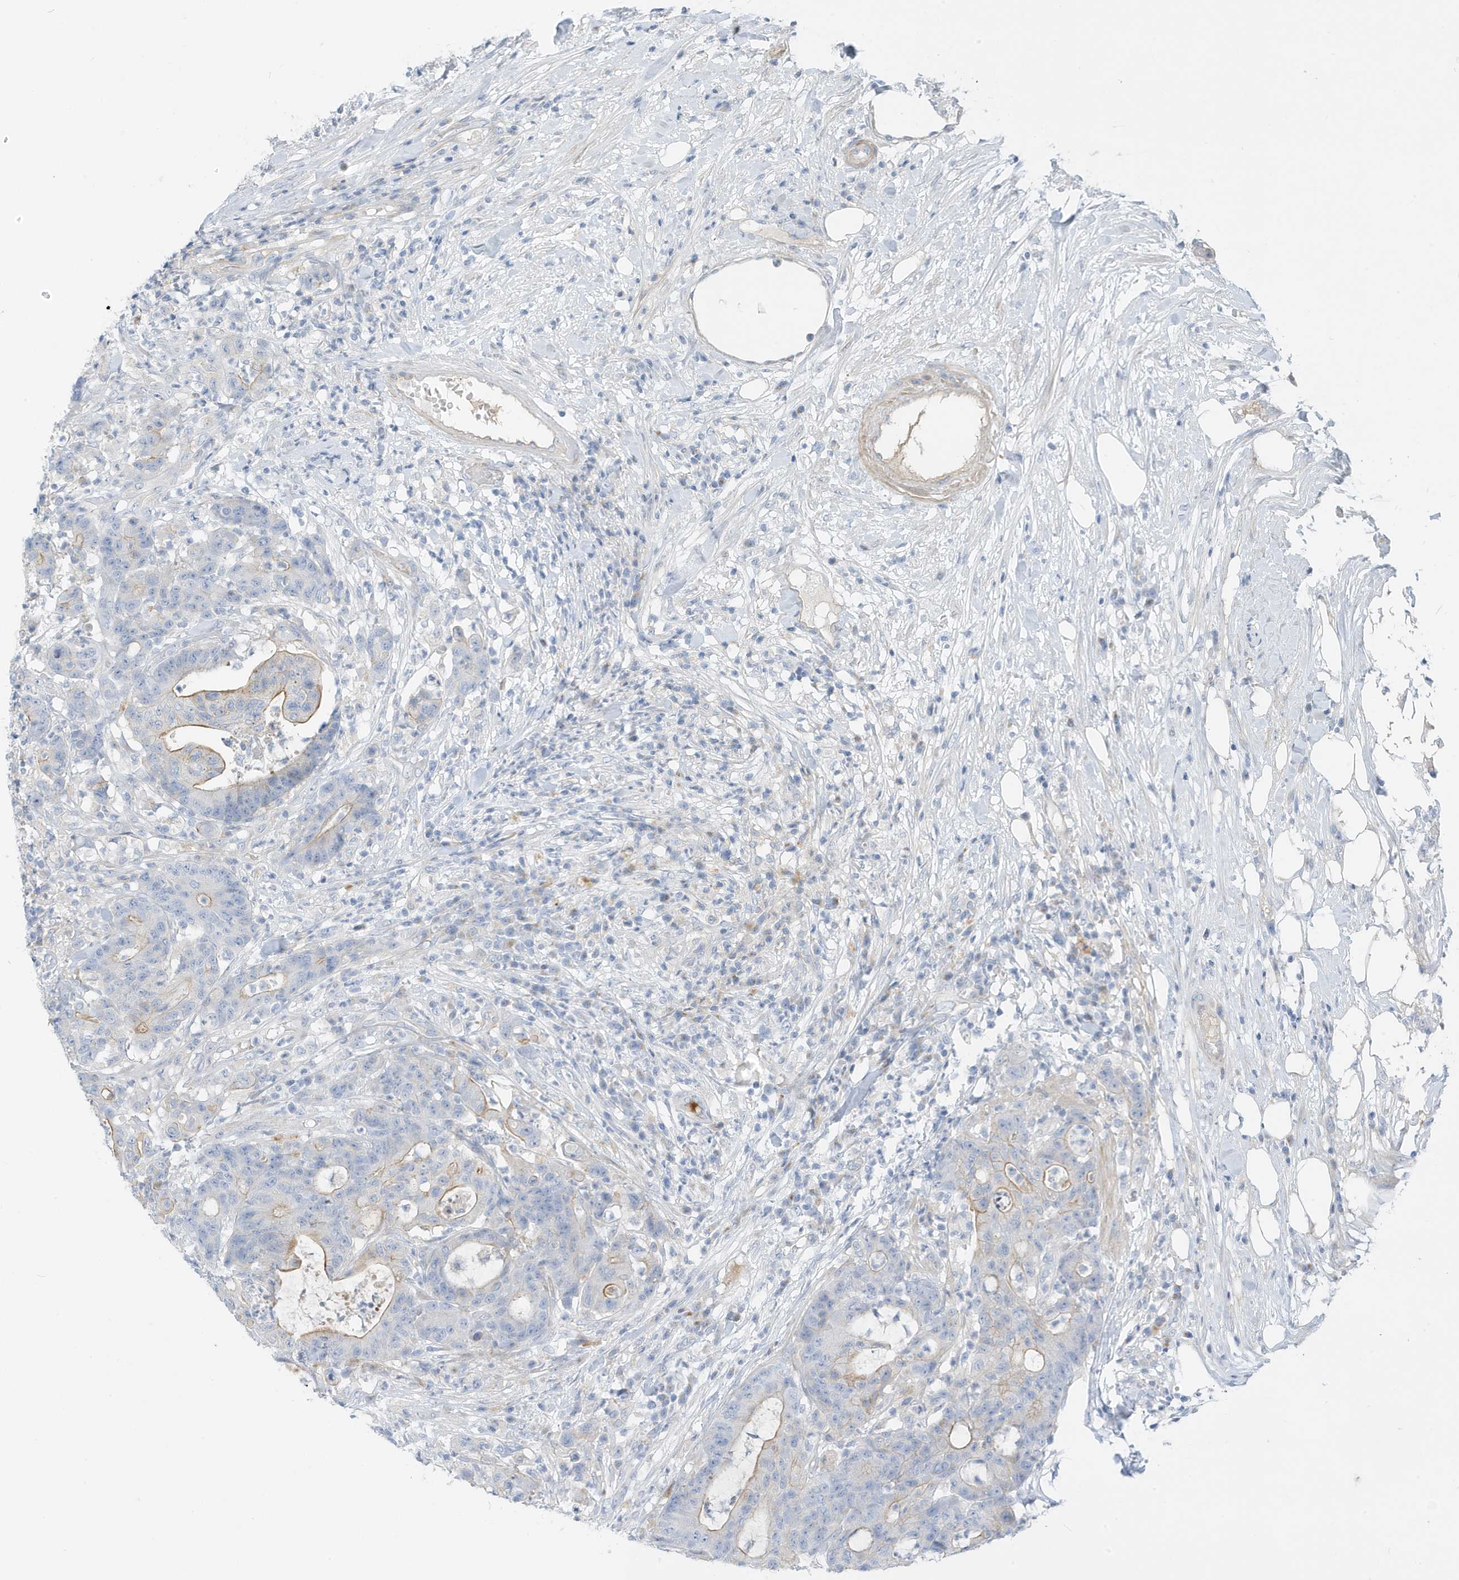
{"staining": {"intensity": "moderate", "quantity": "25%-75%", "location": "cytoplasmic/membranous"}, "tissue": "colorectal cancer", "cell_type": "Tumor cells", "image_type": "cancer", "snomed": [{"axis": "morphology", "description": "Adenocarcinoma, NOS"}, {"axis": "topography", "description": "Colon"}], "caption": "Colorectal cancer stained with a protein marker demonstrates moderate staining in tumor cells.", "gene": "ATP13A5", "patient": {"sex": "female", "age": 84}}